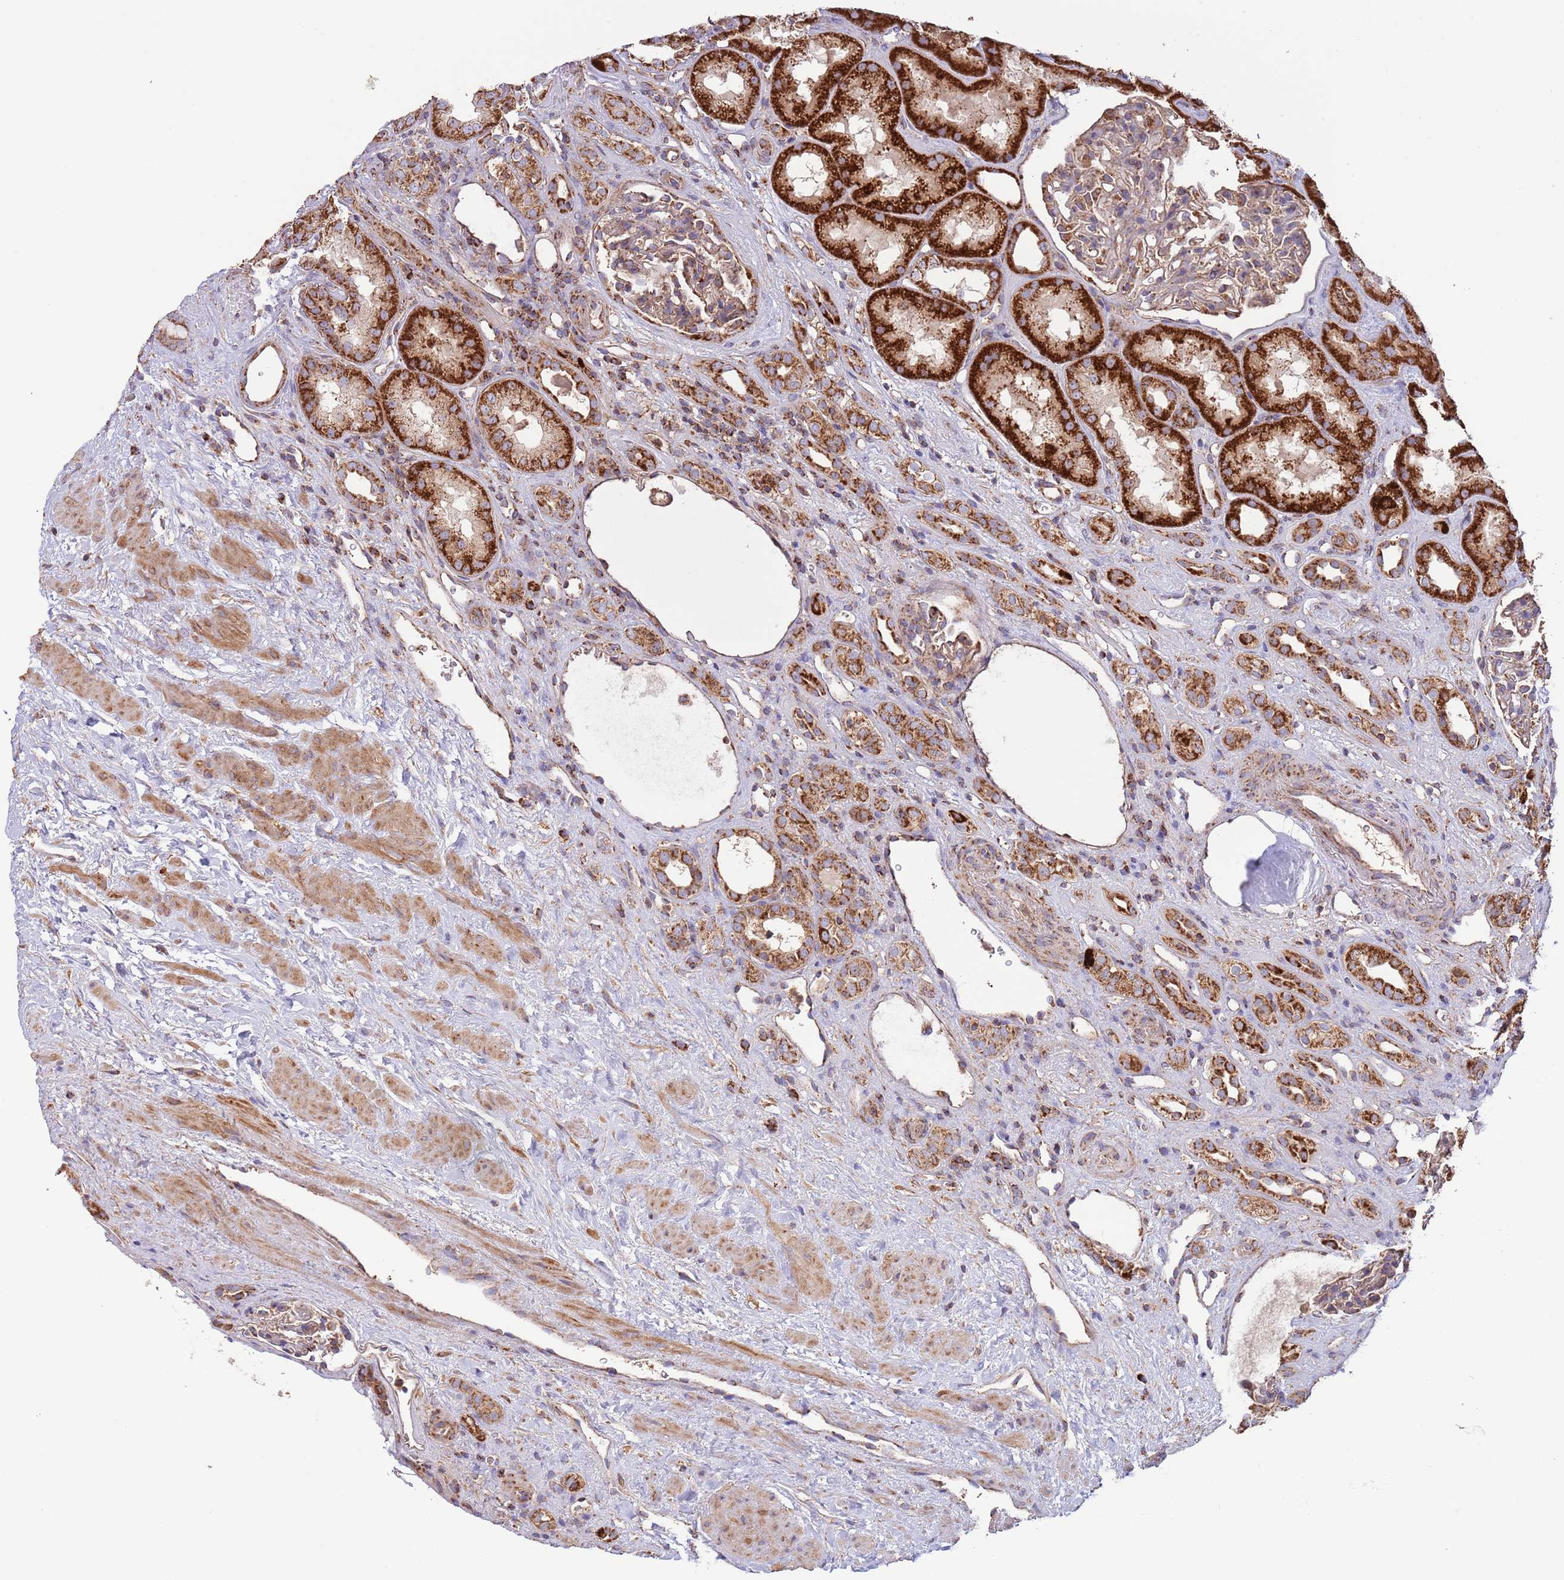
{"staining": {"intensity": "moderate", "quantity": "25%-75%", "location": "cytoplasmic/membranous"}, "tissue": "kidney", "cell_type": "Cells in glomeruli", "image_type": "normal", "snomed": [{"axis": "morphology", "description": "Normal tissue, NOS"}, {"axis": "topography", "description": "Kidney"}], "caption": "Immunohistochemical staining of unremarkable human kidney displays moderate cytoplasmic/membranous protein positivity in approximately 25%-75% of cells in glomeruli.", "gene": "DNAJA3", "patient": {"sex": "male", "age": 61}}